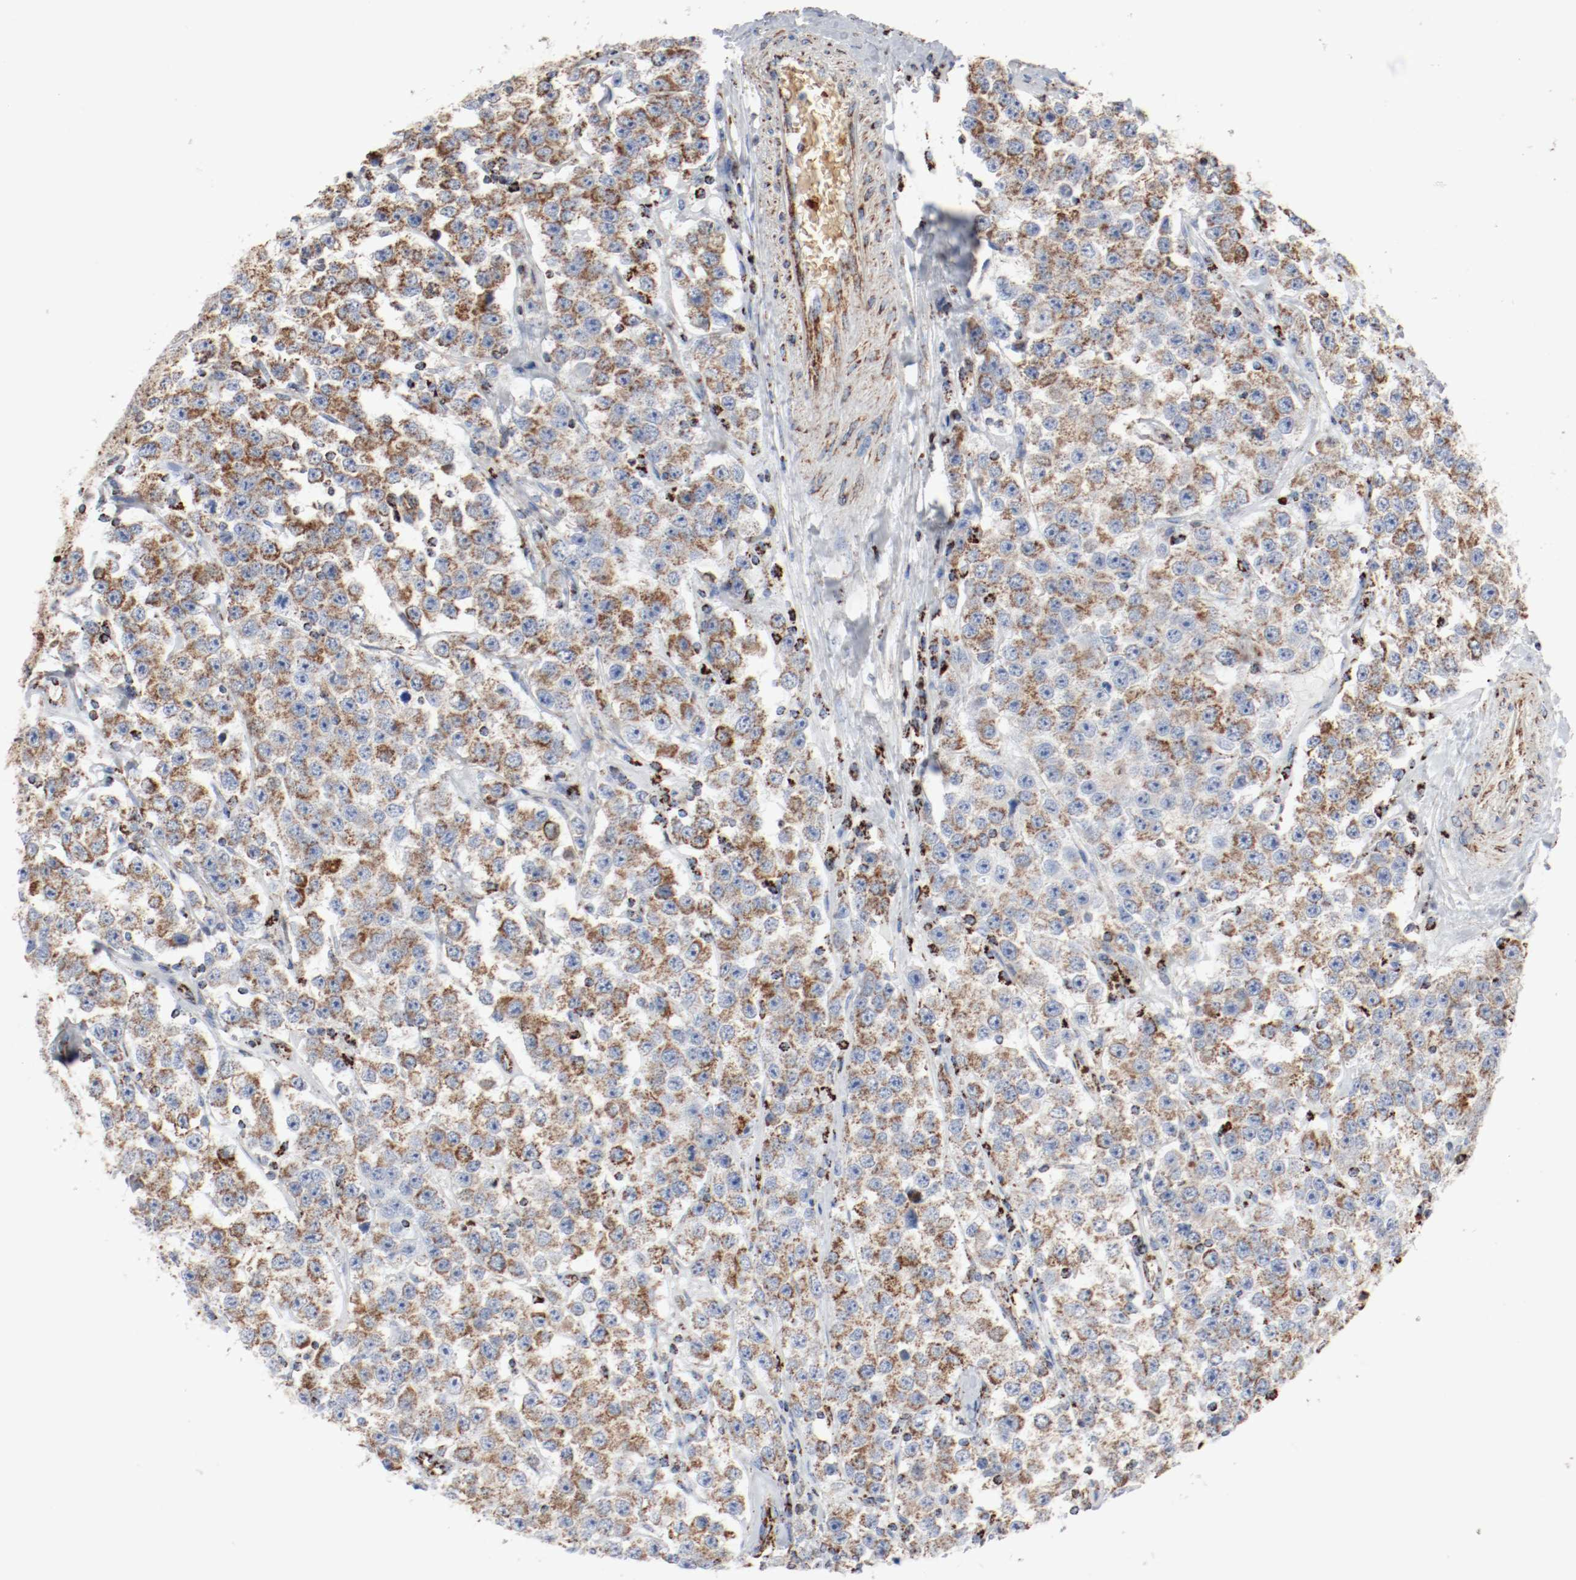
{"staining": {"intensity": "moderate", "quantity": ">75%", "location": "cytoplasmic/membranous"}, "tissue": "testis cancer", "cell_type": "Tumor cells", "image_type": "cancer", "snomed": [{"axis": "morphology", "description": "Seminoma, NOS"}, {"axis": "topography", "description": "Testis"}], "caption": "This micrograph exhibits immunohistochemistry staining of human testis cancer, with medium moderate cytoplasmic/membranous staining in about >75% of tumor cells.", "gene": "NDUFB8", "patient": {"sex": "male", "age": 52}}